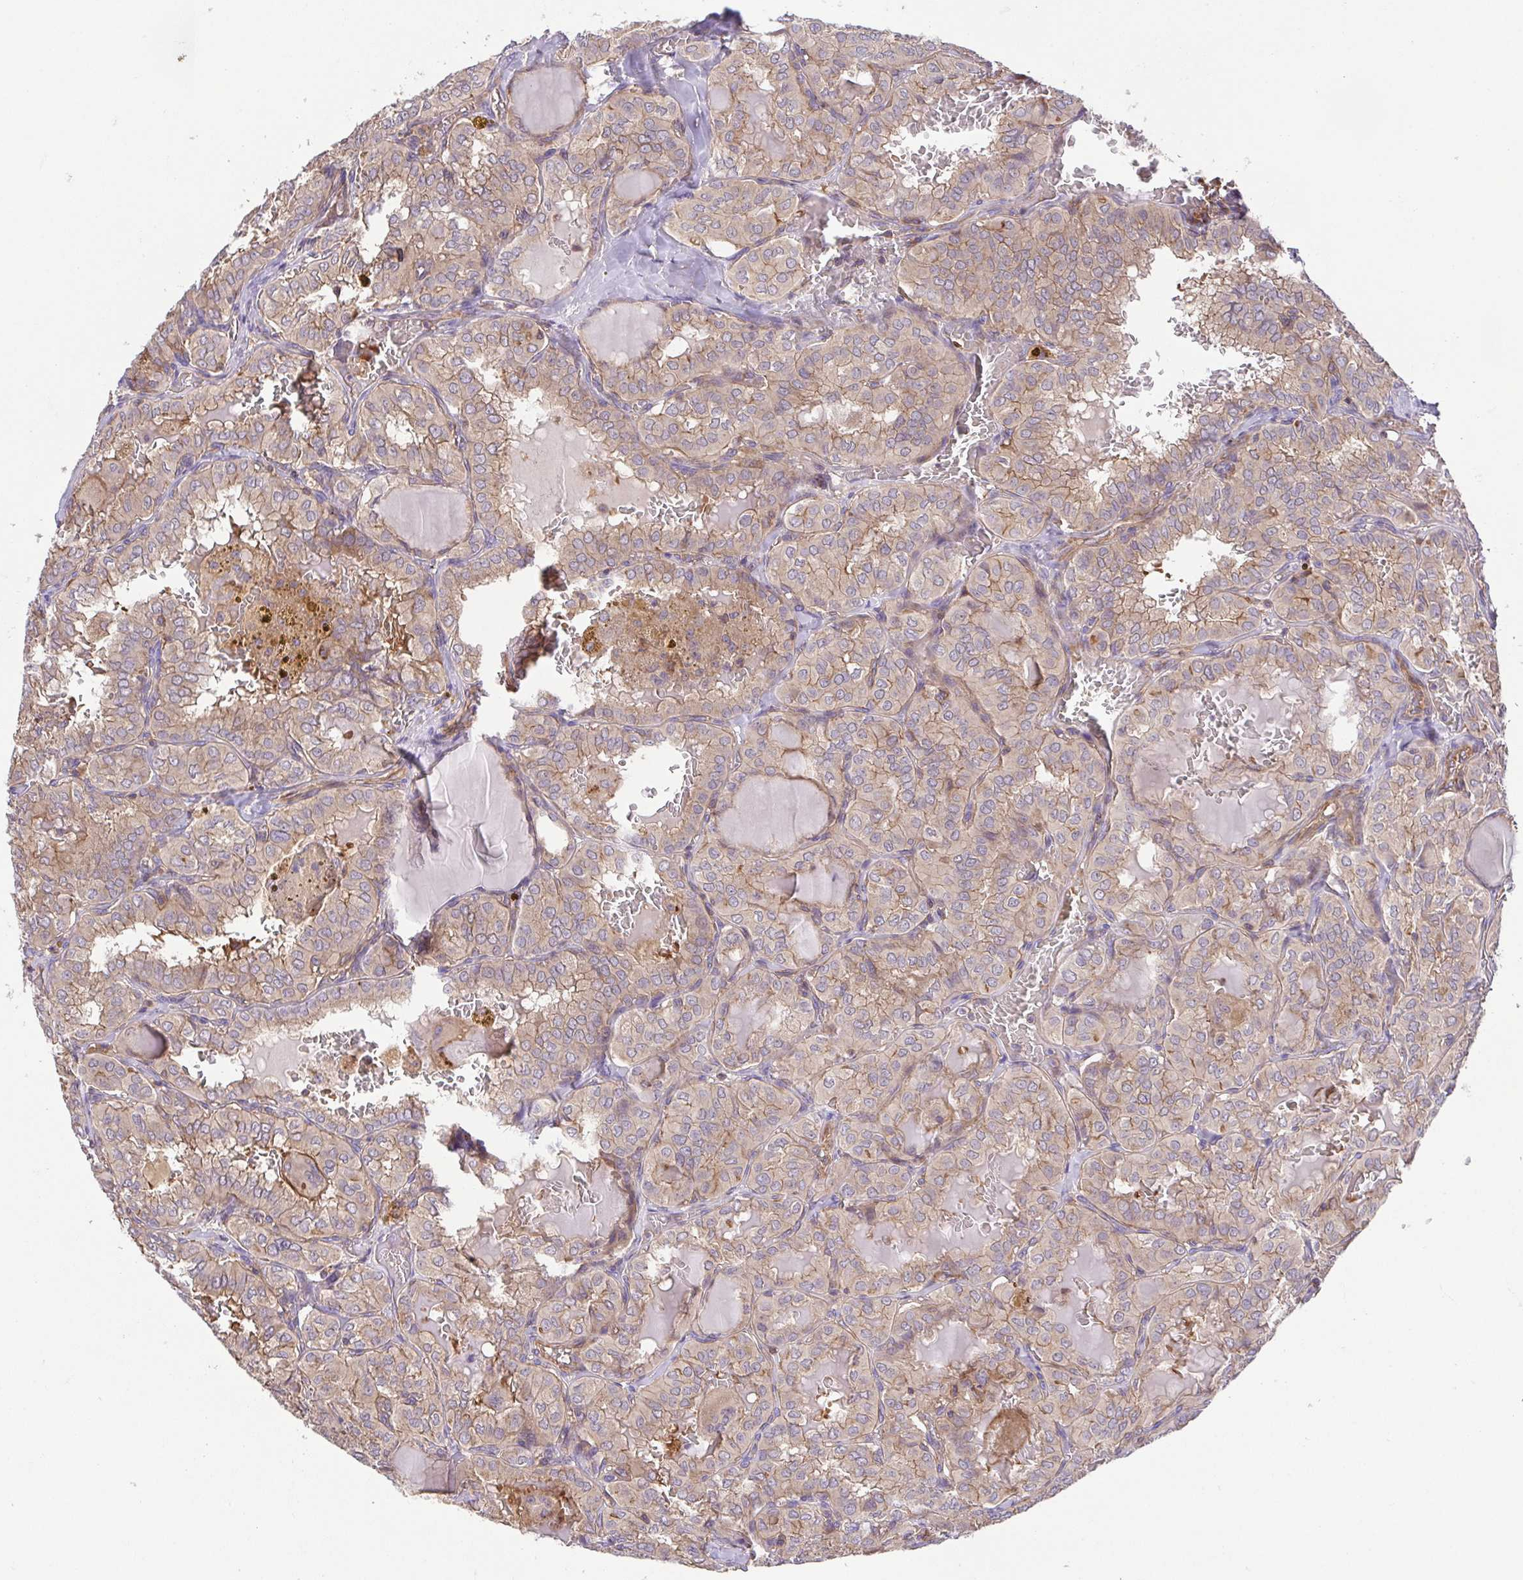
{"staining": {"intensity": "weak", "quantity": "25%-75%", "location": "cytoplasmic/membranous"}, "tissue": "thyroid cancer", "cell_type": "Tumor cells", "image_type": "cancer", "snomed": [{"axis": "morphology", "description": "Papillary adenocarcinoma, NOS"}, {"axis": "topography", "description": "Thyroid gland"}], "caption": "Protein staining shows weak cytoplasmic/membranous staining in about 25%-75% of tumor cells in papillary adenocarcinoma (thyroid).", "gene": "IDE", "patient": {"sex": "male", "age": 20}}